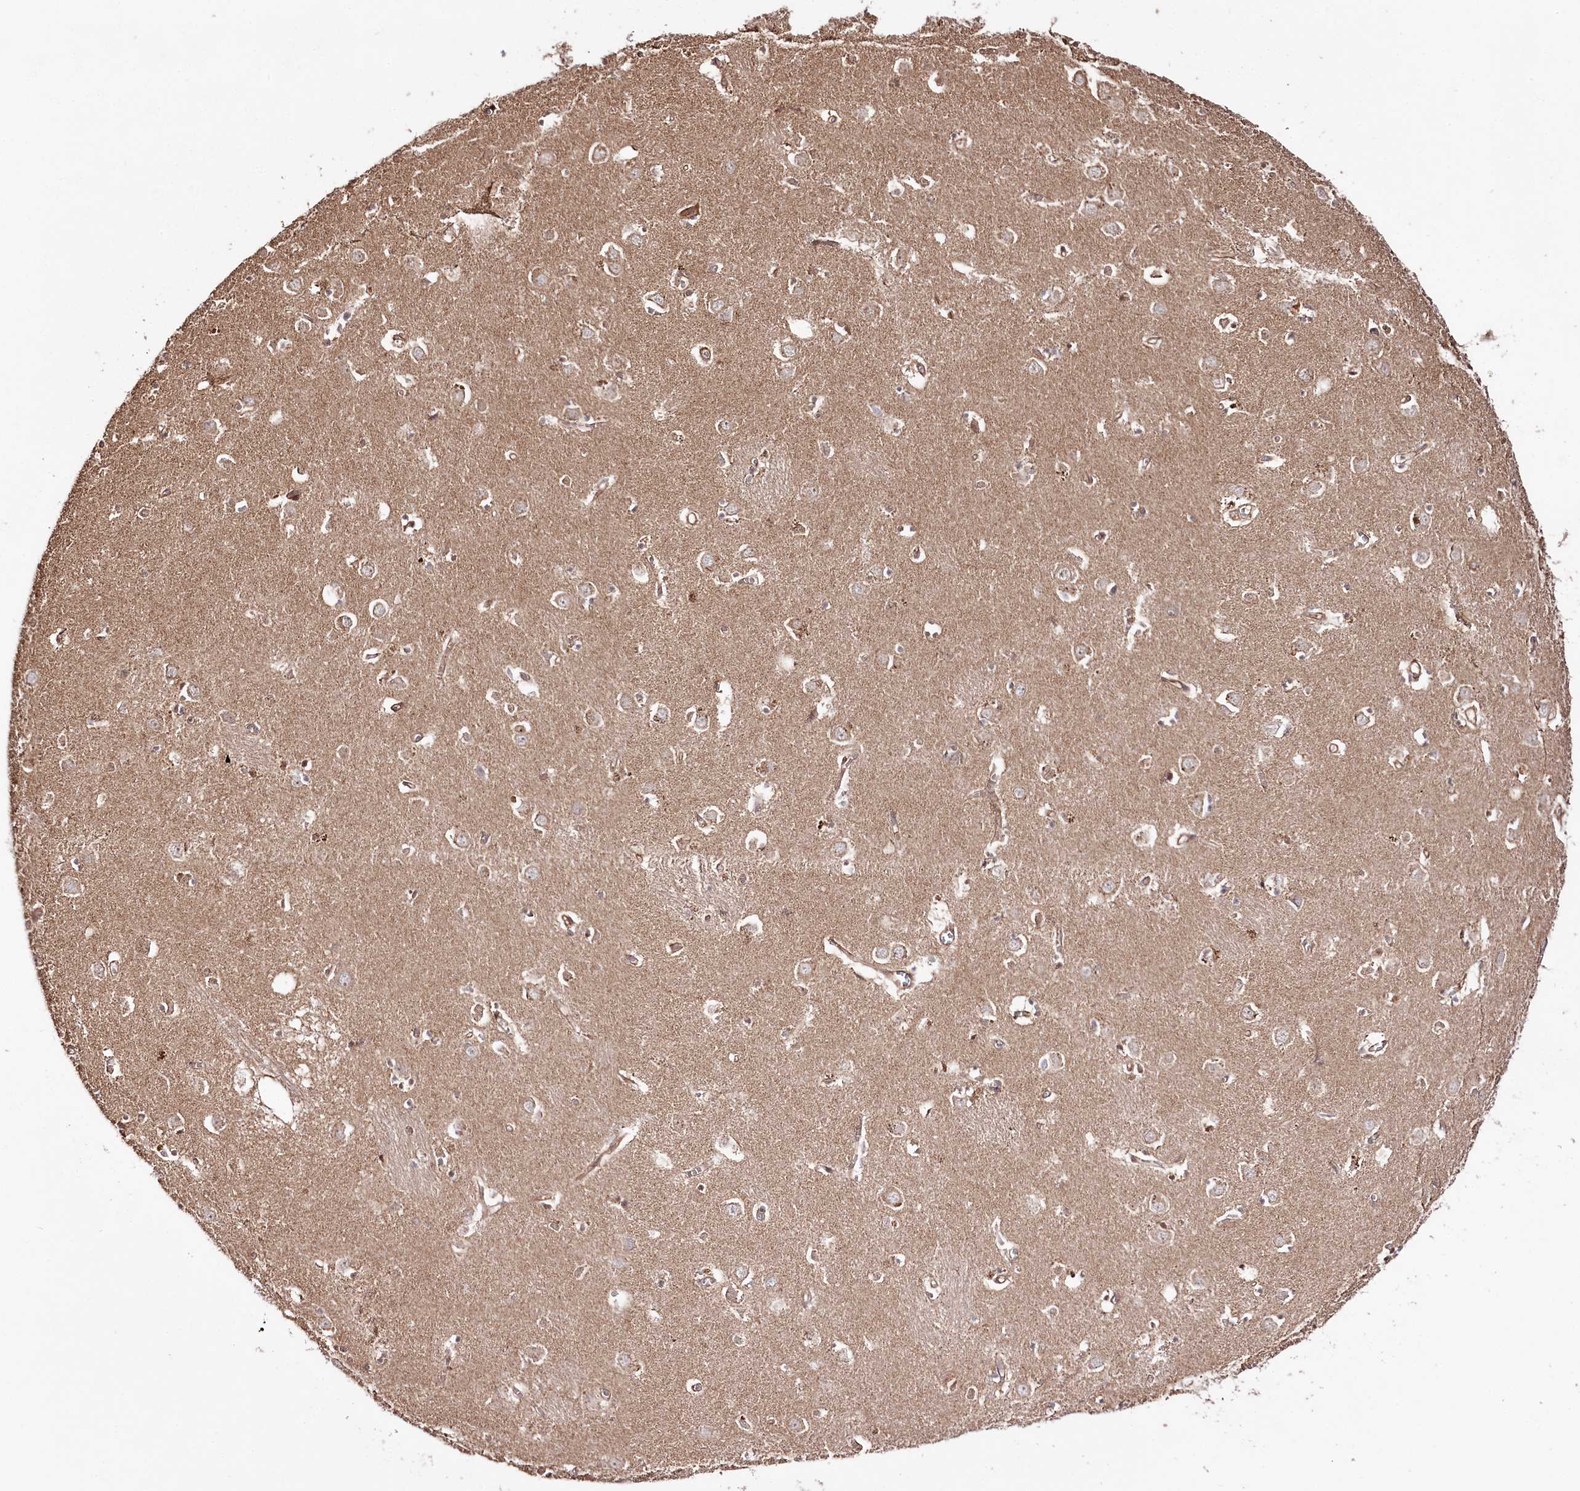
{"staining": {"intensity": "weak", "quantity": "<25%", "location": "cytoplasmic/membranous"}, "tissue": "caudate", "cell_type": "Glial cells", "image_type": "normal", "snomed": [{"axis": "morphology", "description": "Normal tissue, NOS"}, {"axis": "topography", "description": "Lateral ventricle wall"}], "caption": "A high-resolution photomicrograph shows immunohistochemistry staining of unremarkable caudate, which demonstrates no significant staining in glial cells.", "gene": "REXO2", "patient": {"sex": "male", "age": 70}}